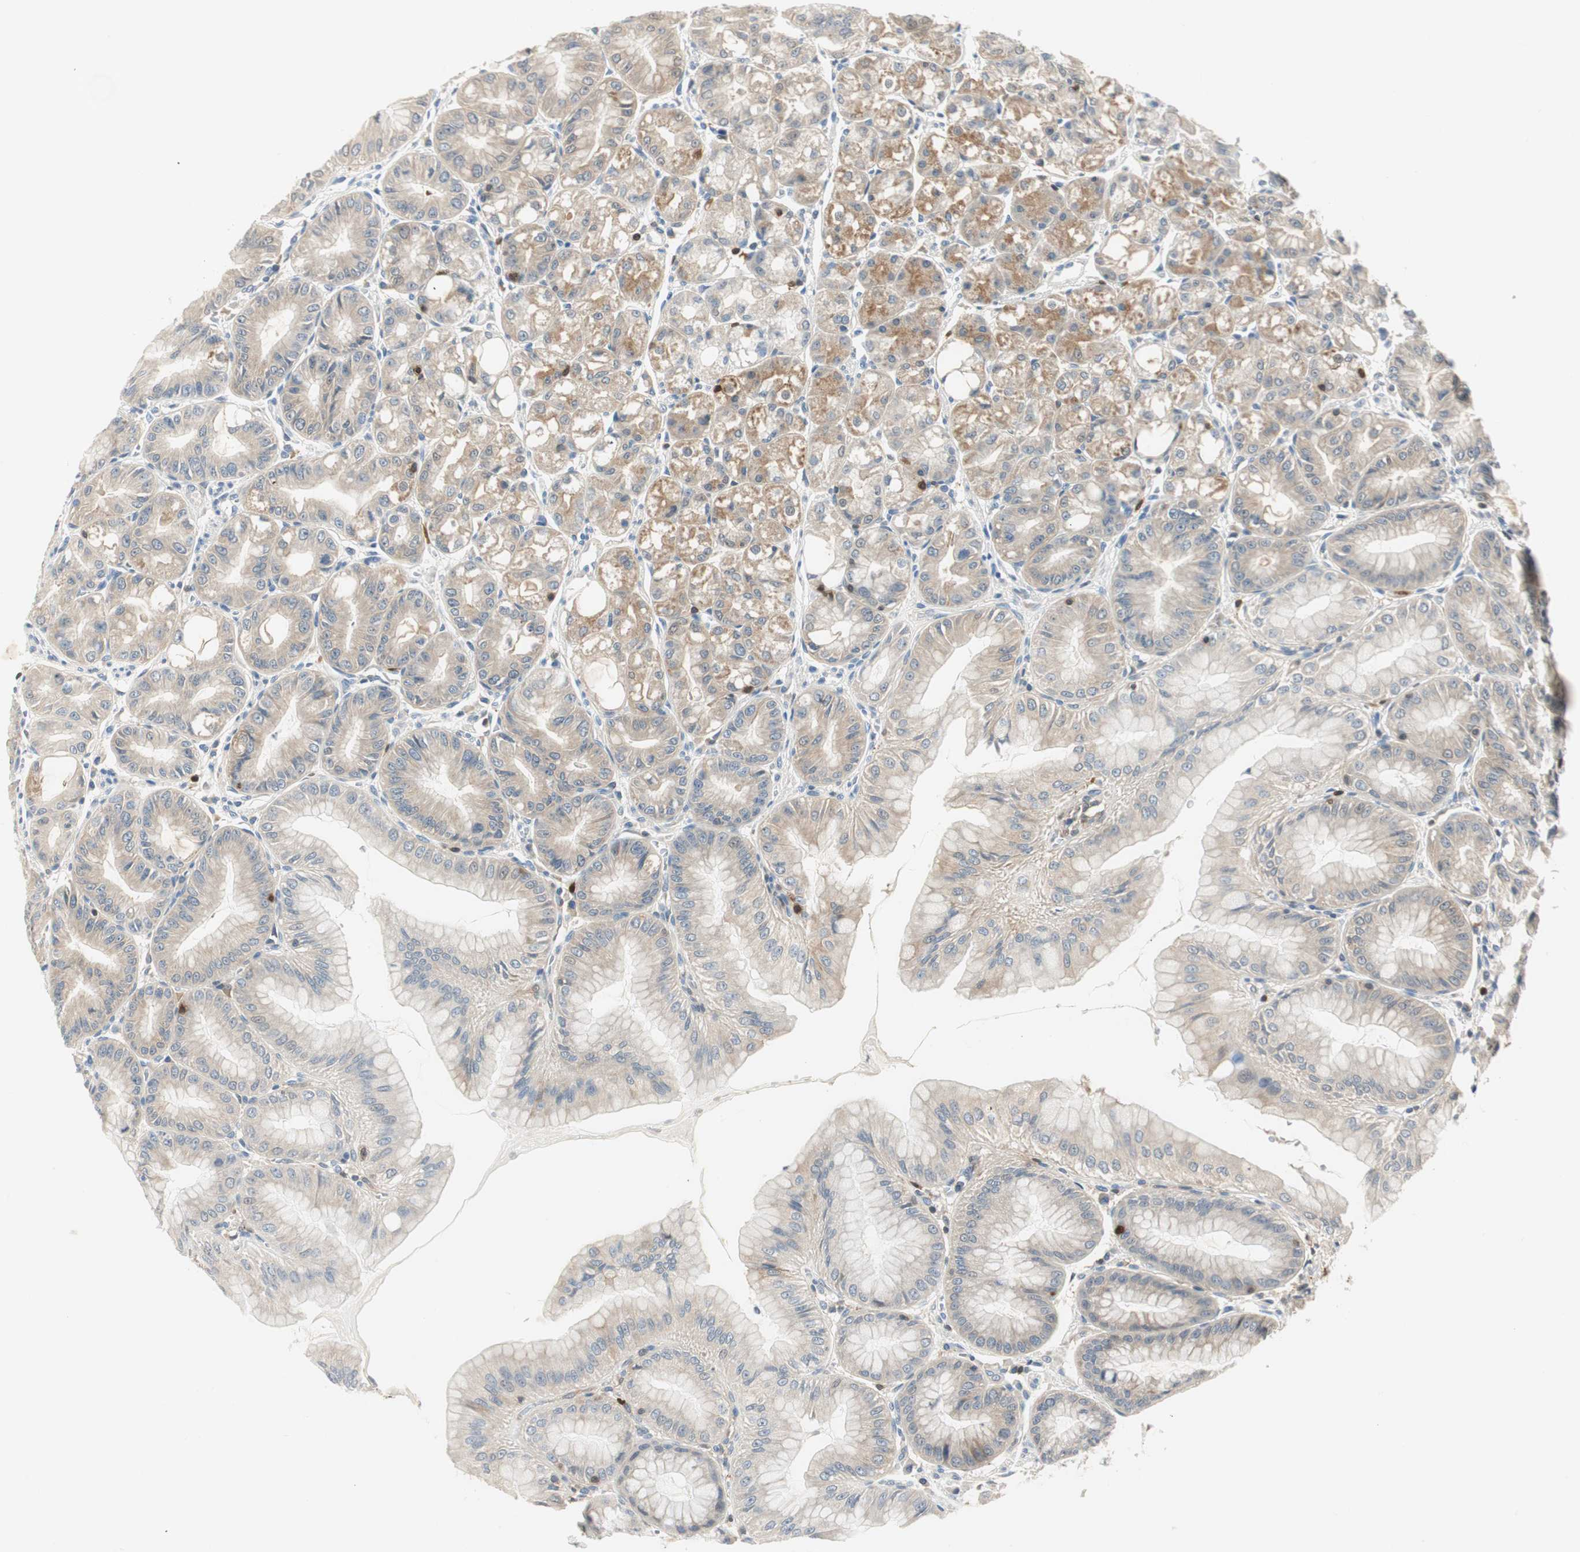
{"staining": {"intensity": "moderate", "quantity": "<25%", "location": "cytoplasmic/membranous"}, "tissue": "stomach", "cell_type": "Glandular cells", "image_type": "normal", "snomed": [{"axis": "morphology", "description": "Normal tissue, NOS"}, {"axis": "topography", "description": "Stomach, lower"}], "caption": "Immunohistochemical staining of normal stomach demonstrates <25% levels of moderate cytoplasmic/membranous protein expression in about <25% of glandular cells.", "gene": "COTL1", "patient": {"sex": "male", "age": 71}}